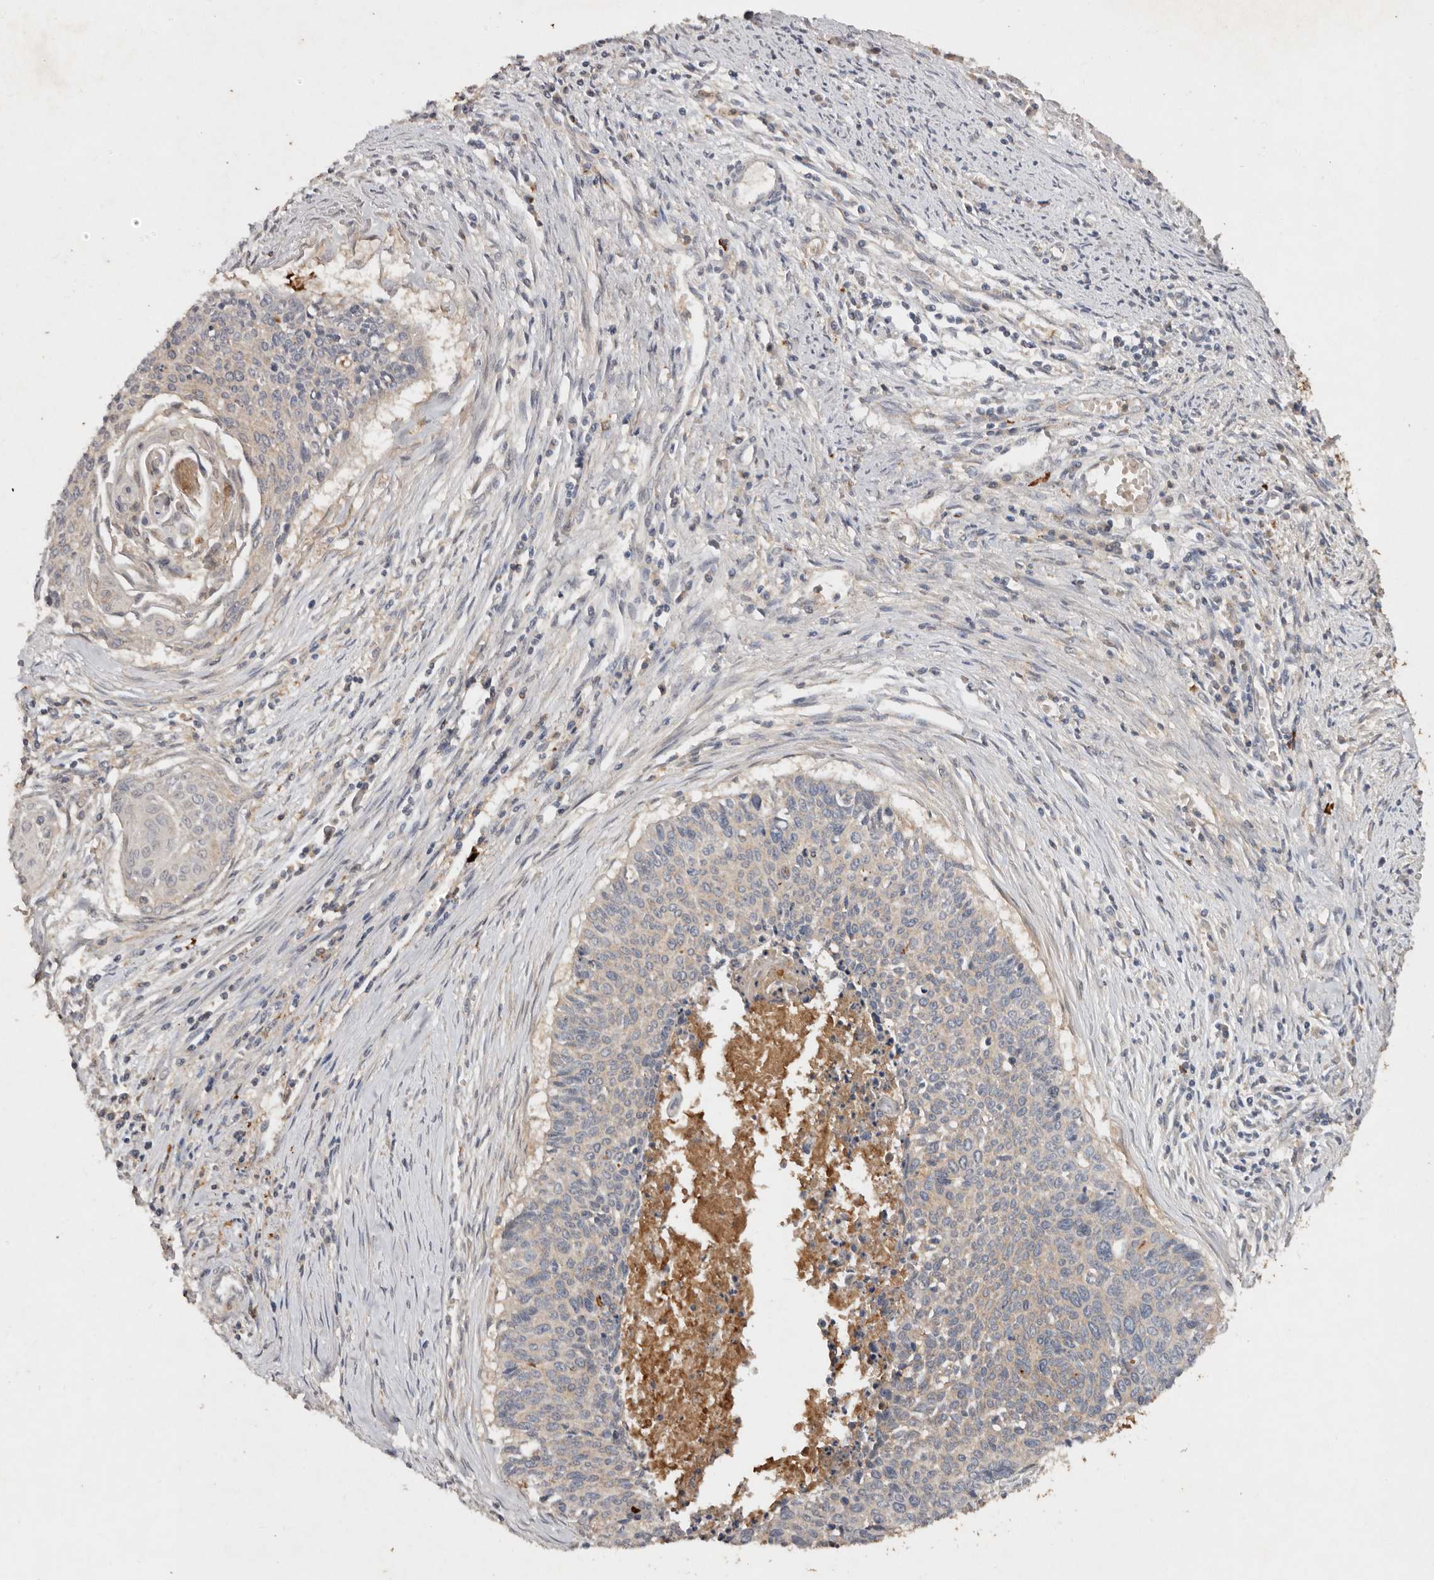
{"staining": {"intensity": "weak", "quantity": "<25%", "location": "cytoplasmic/membranous"}, "tissue": "cervical cancer", "cell_type": "Tumor cells", "image_type": "cancer", "snomed": [{"axis": "morphology", "description": "Squamous cell carcinoma, NOS"}, {"axis": "topography", "description": "Cervix"}], "caption": "Immunohistochemistry micrograph of neoplastic tissue: cervical squamous cell carcinoma stained with DAB shows no significant protein staining in tumor cells.", "gene": "EDEM1", "patient": {"sex": "female", "age": 55}}